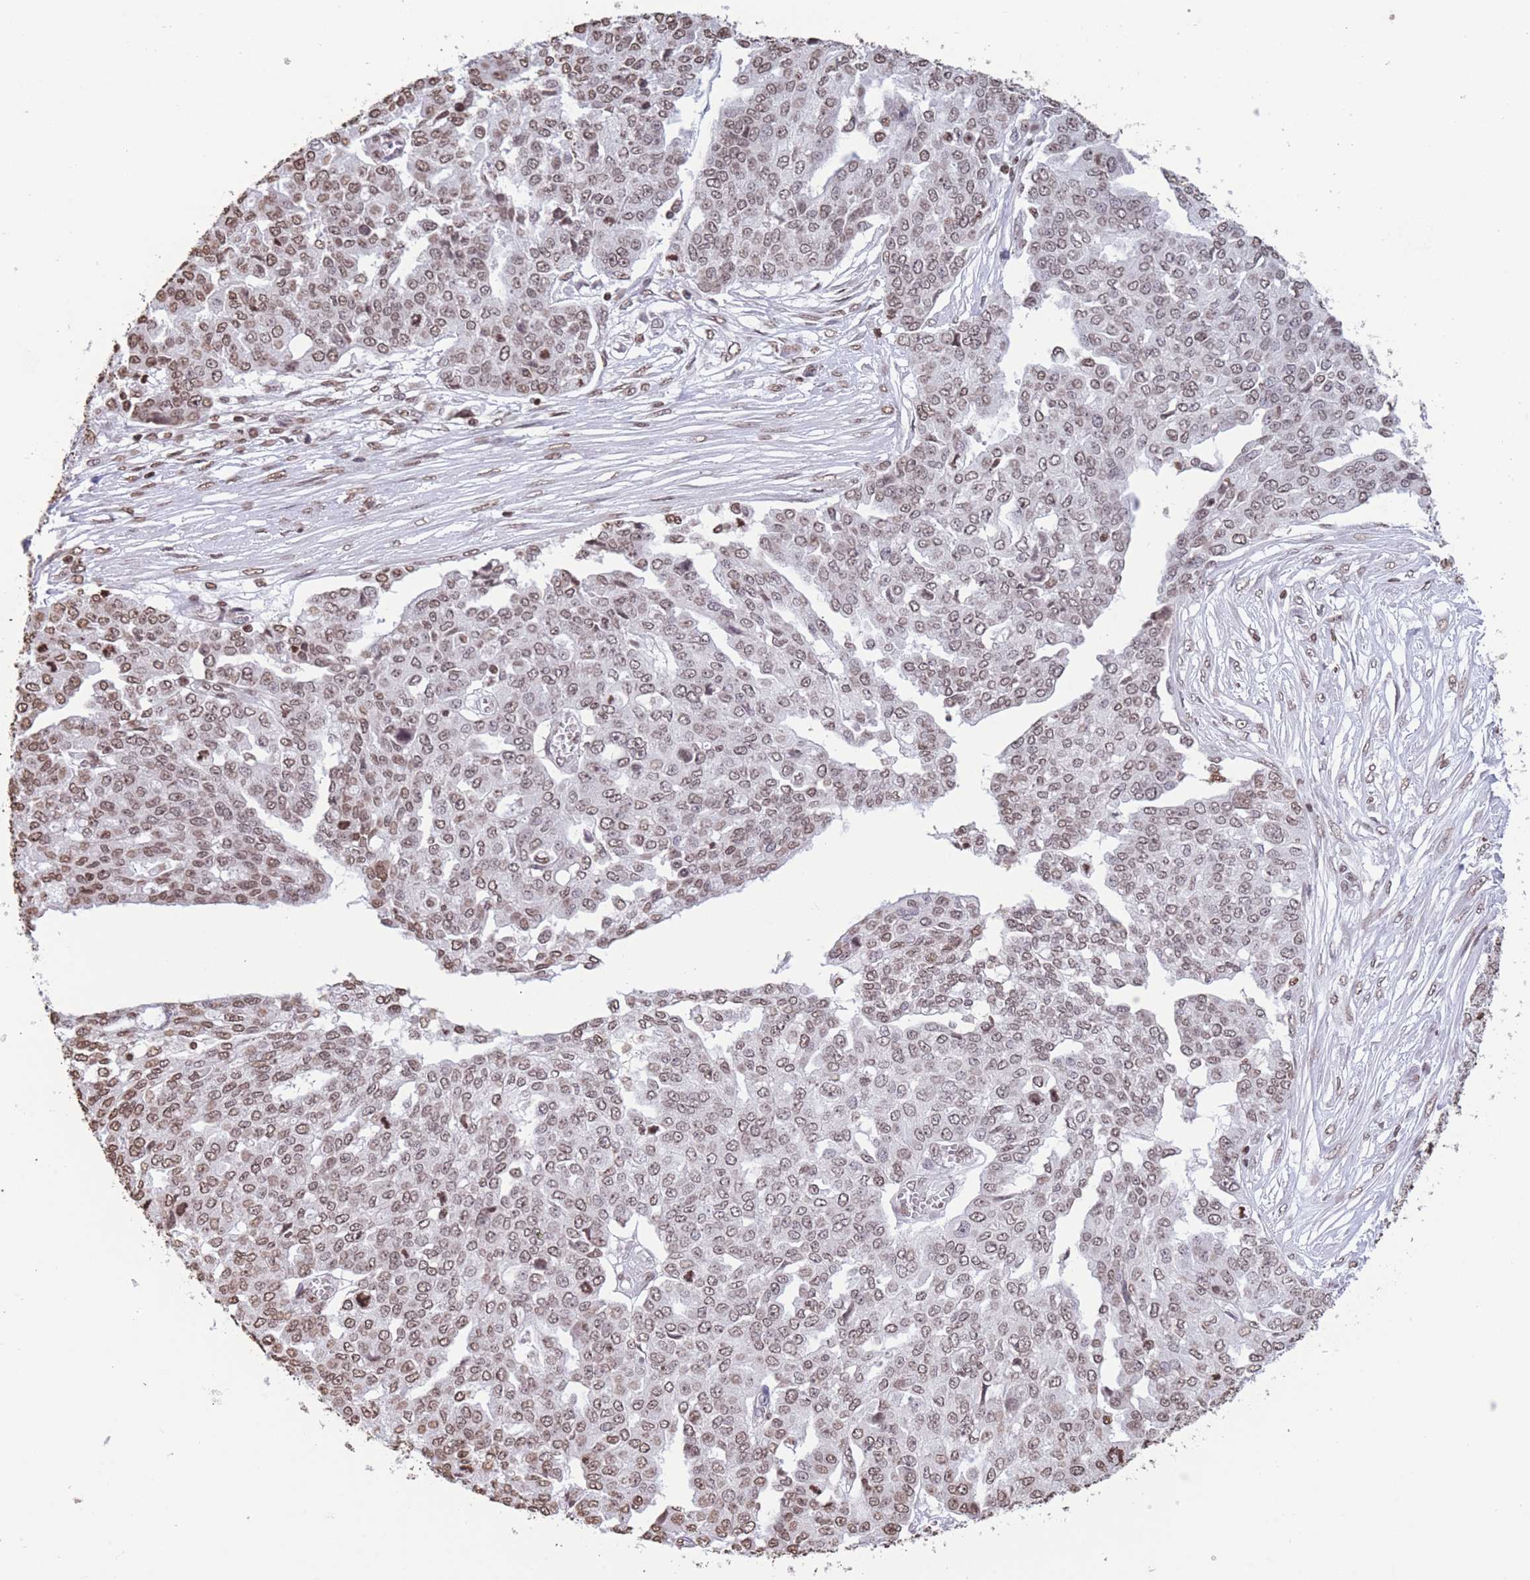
{"staining": {"intensity": "moderate", "quantity": ">75%", "location": "nuclear"}, "tissue": "ovarian cancer", "cell_type": "Tumor cells", "image_type": "cancer", "snomed": [{"axis": "morphology", "description": "Cystadenocarcinoma, serous, NOS"}, {"axis": "topography", "description": "Soft tissue"}, {"axis": "topography", "description": "Ovary"}], "caption": "The micrograph reveals a brown stain indicating the presence of a protein in the nuclear of tumor cells in ovarian cancer. Nuclei are stained in blue.", "gene": "H2BC11", "patient": {"sex": "female", "age": 57}}